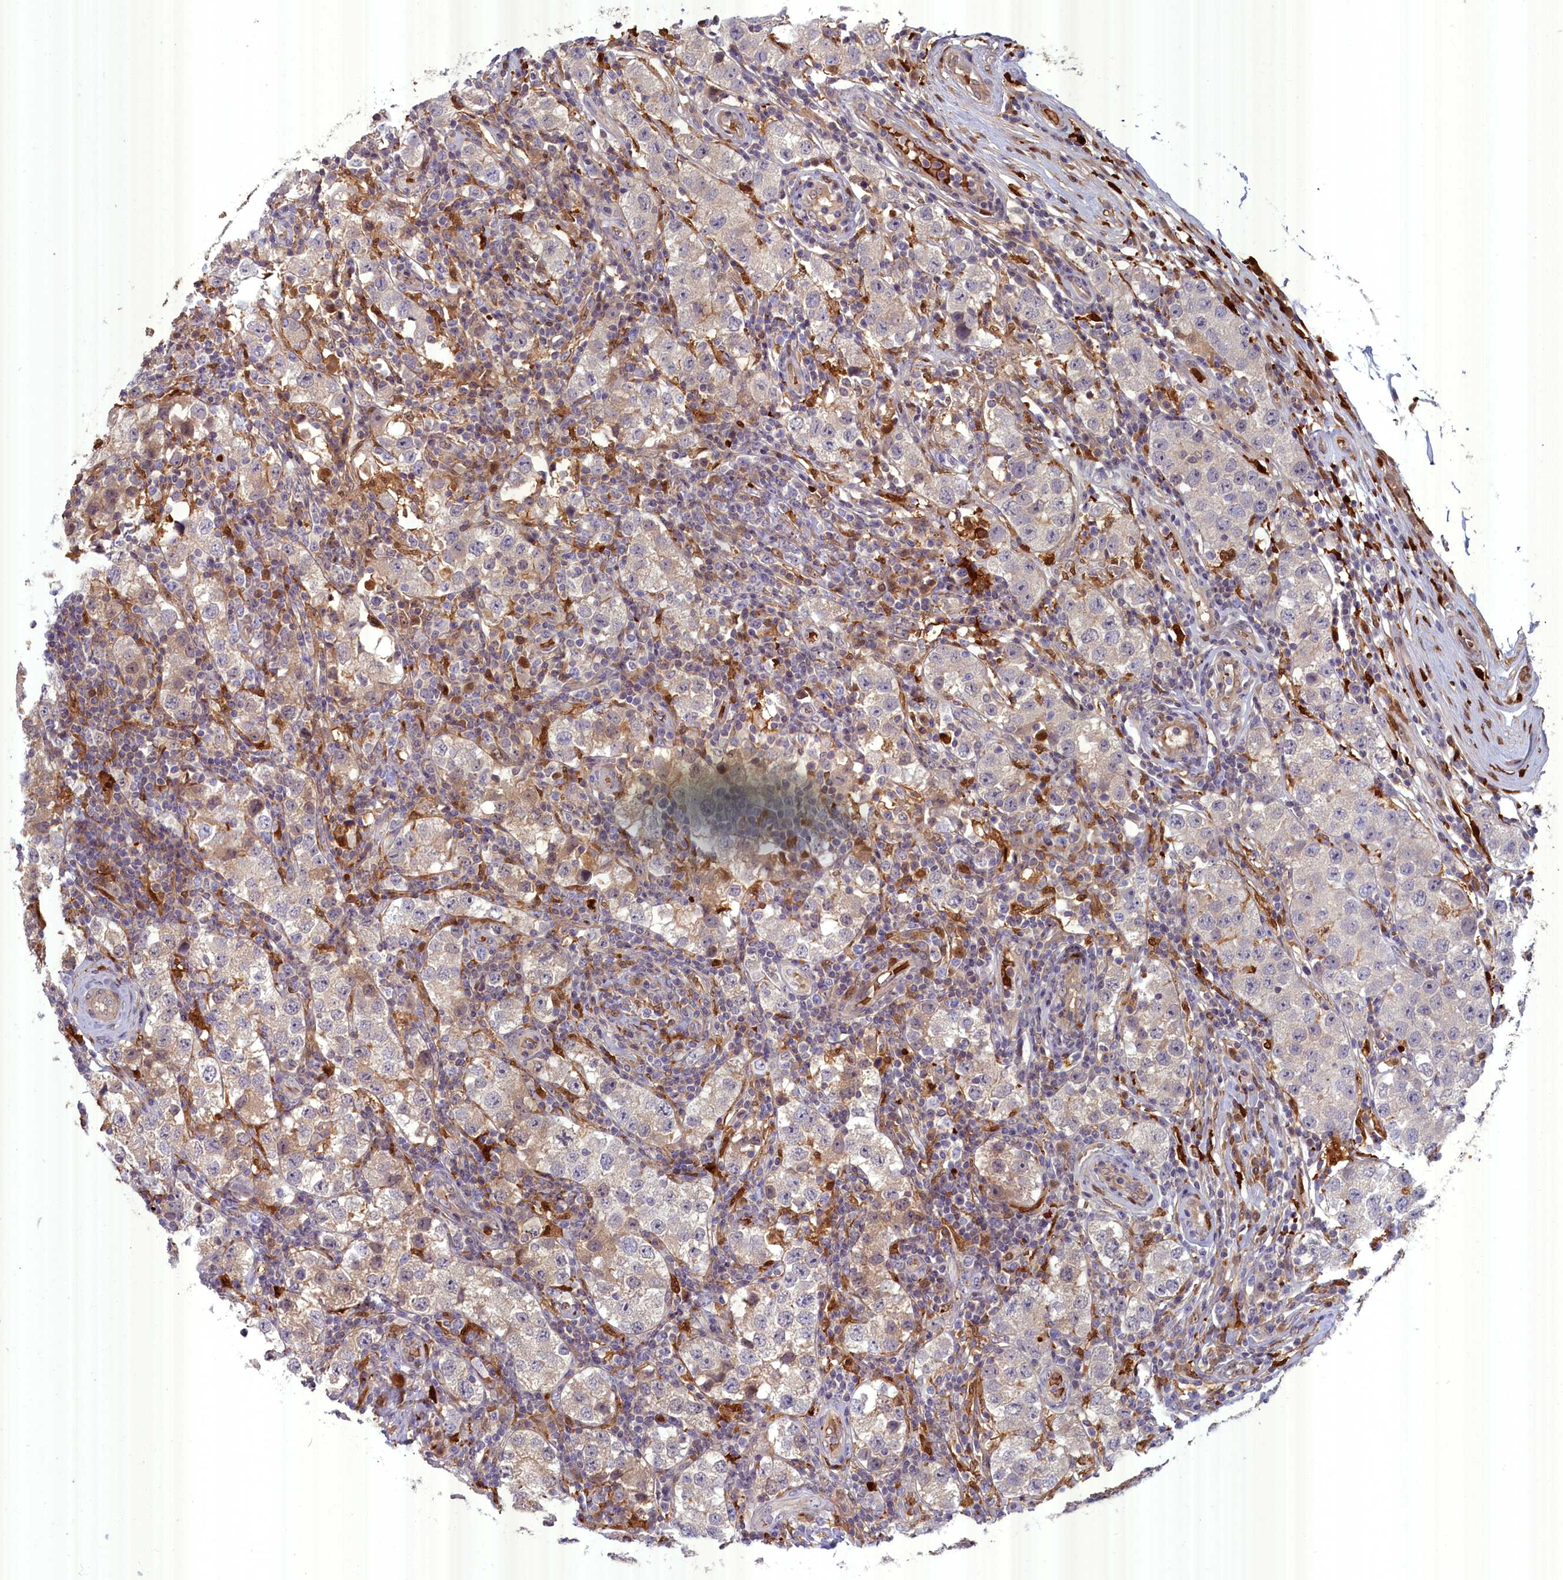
{"staining": {"intensity": "weak", "quantity": "<25%", "location": "cytoplasmic/membranous"}, "tissue": "testis cancer", "cell_type": "Tumor cells", "image_type": "cancer", "snomed": [{"axis": "morphology", "description": "Seminoma, NOS"}, {"axis": "topography", "description": "Testis"}], "caption": "Immunohistochemical staining of human testis seminoma demonstrates no significant positivity in tumor cells.", "gene": "BLVRB", "patient": {"sex": "male", "age": 34}}